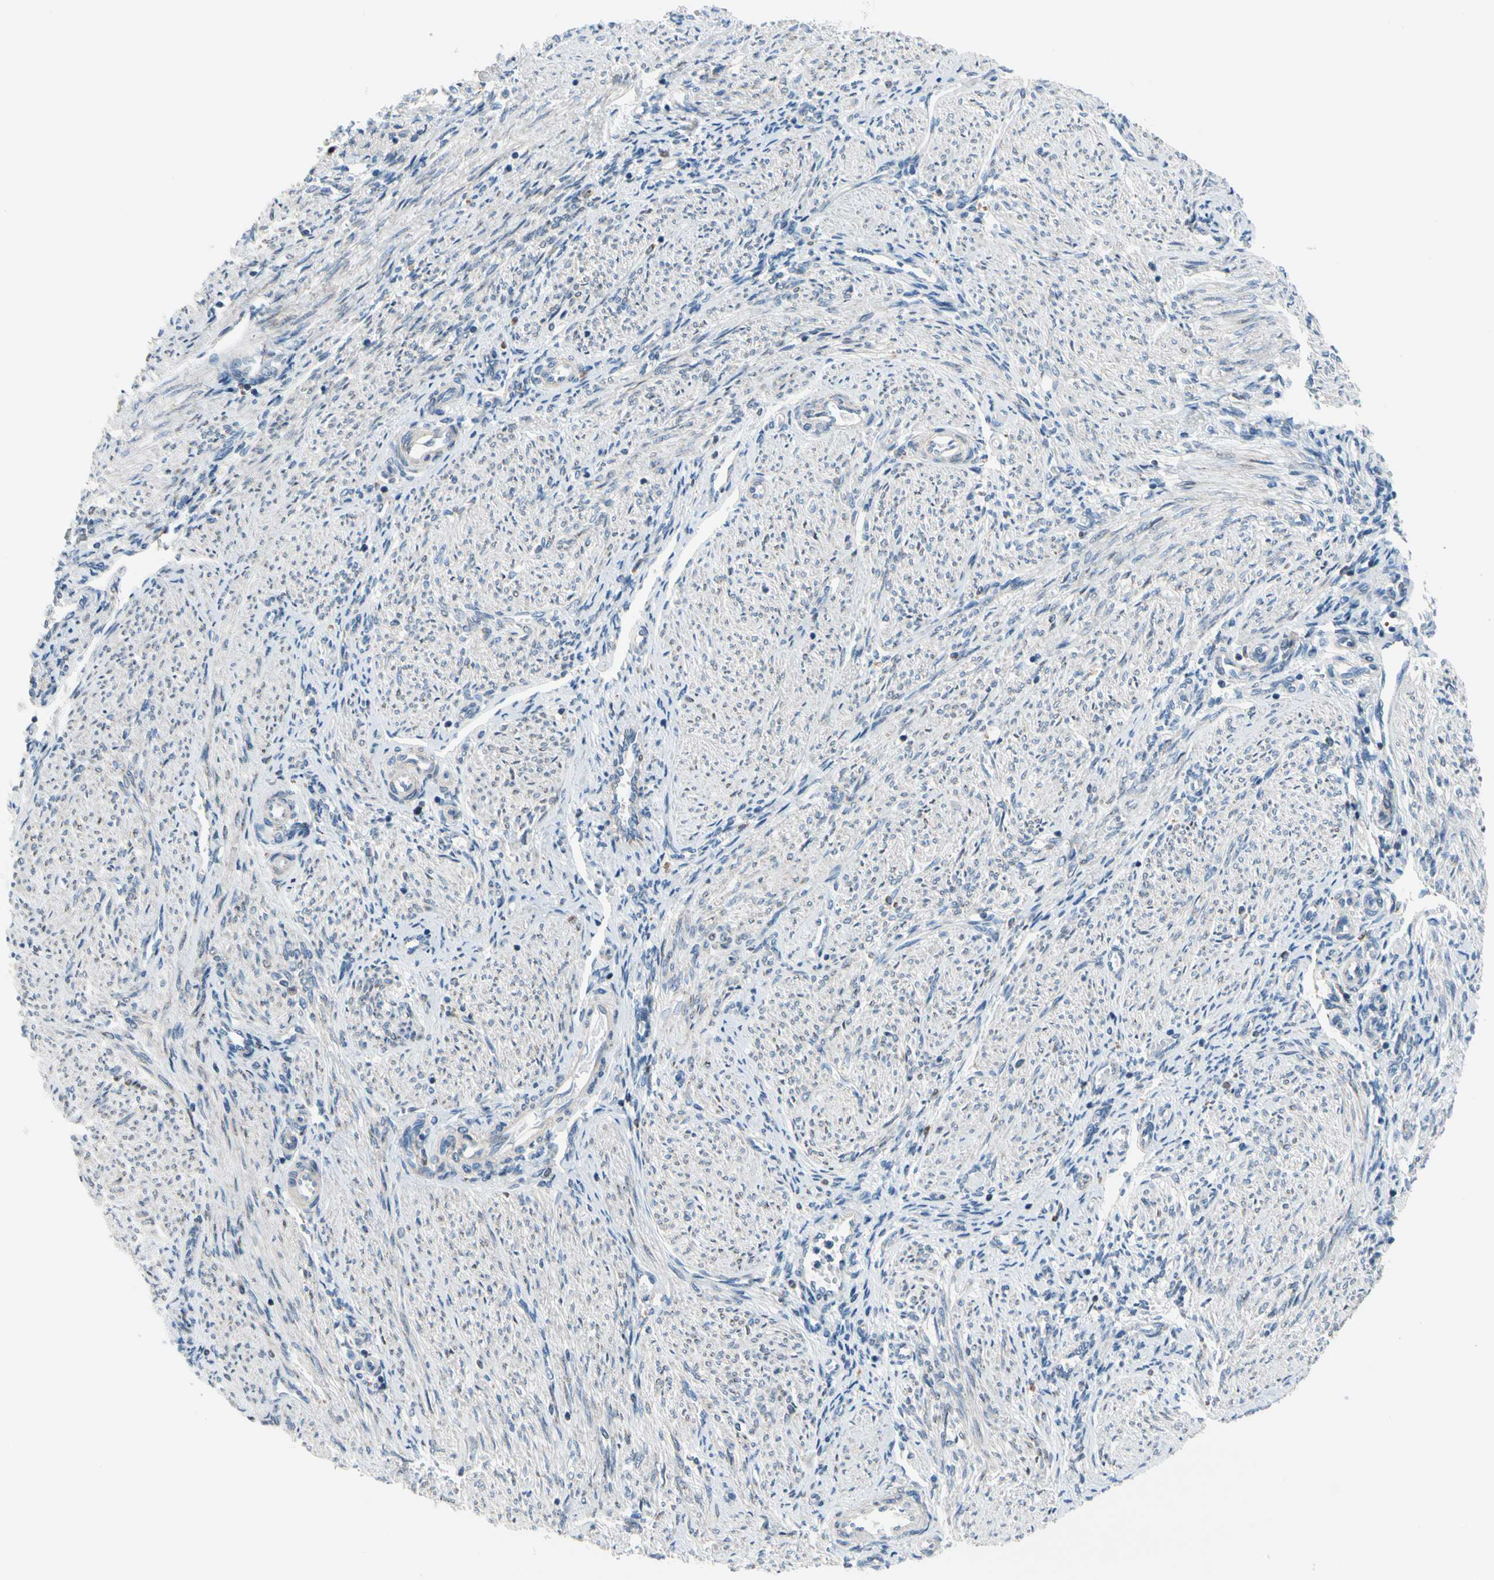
{"staining": {"intensity": "negative", "quantity": "none", "location": "none"}, "tissue": "endometrium", "cell_type": "Cells in endometrial stroma", "image_type": "normal", "snomed": [{"axis": "morphology", "description": "Normal tissue, NOS"}, {"axis": "topography", "description": "Endometrium"}], "caption": "This is an immunohistochemistry (IHC) histopathology image of normal endometrium. There is no expression in cells in endometrial stroma.", "gene": "NUCB1", "patient": {"sex": "female", "age": 36}}